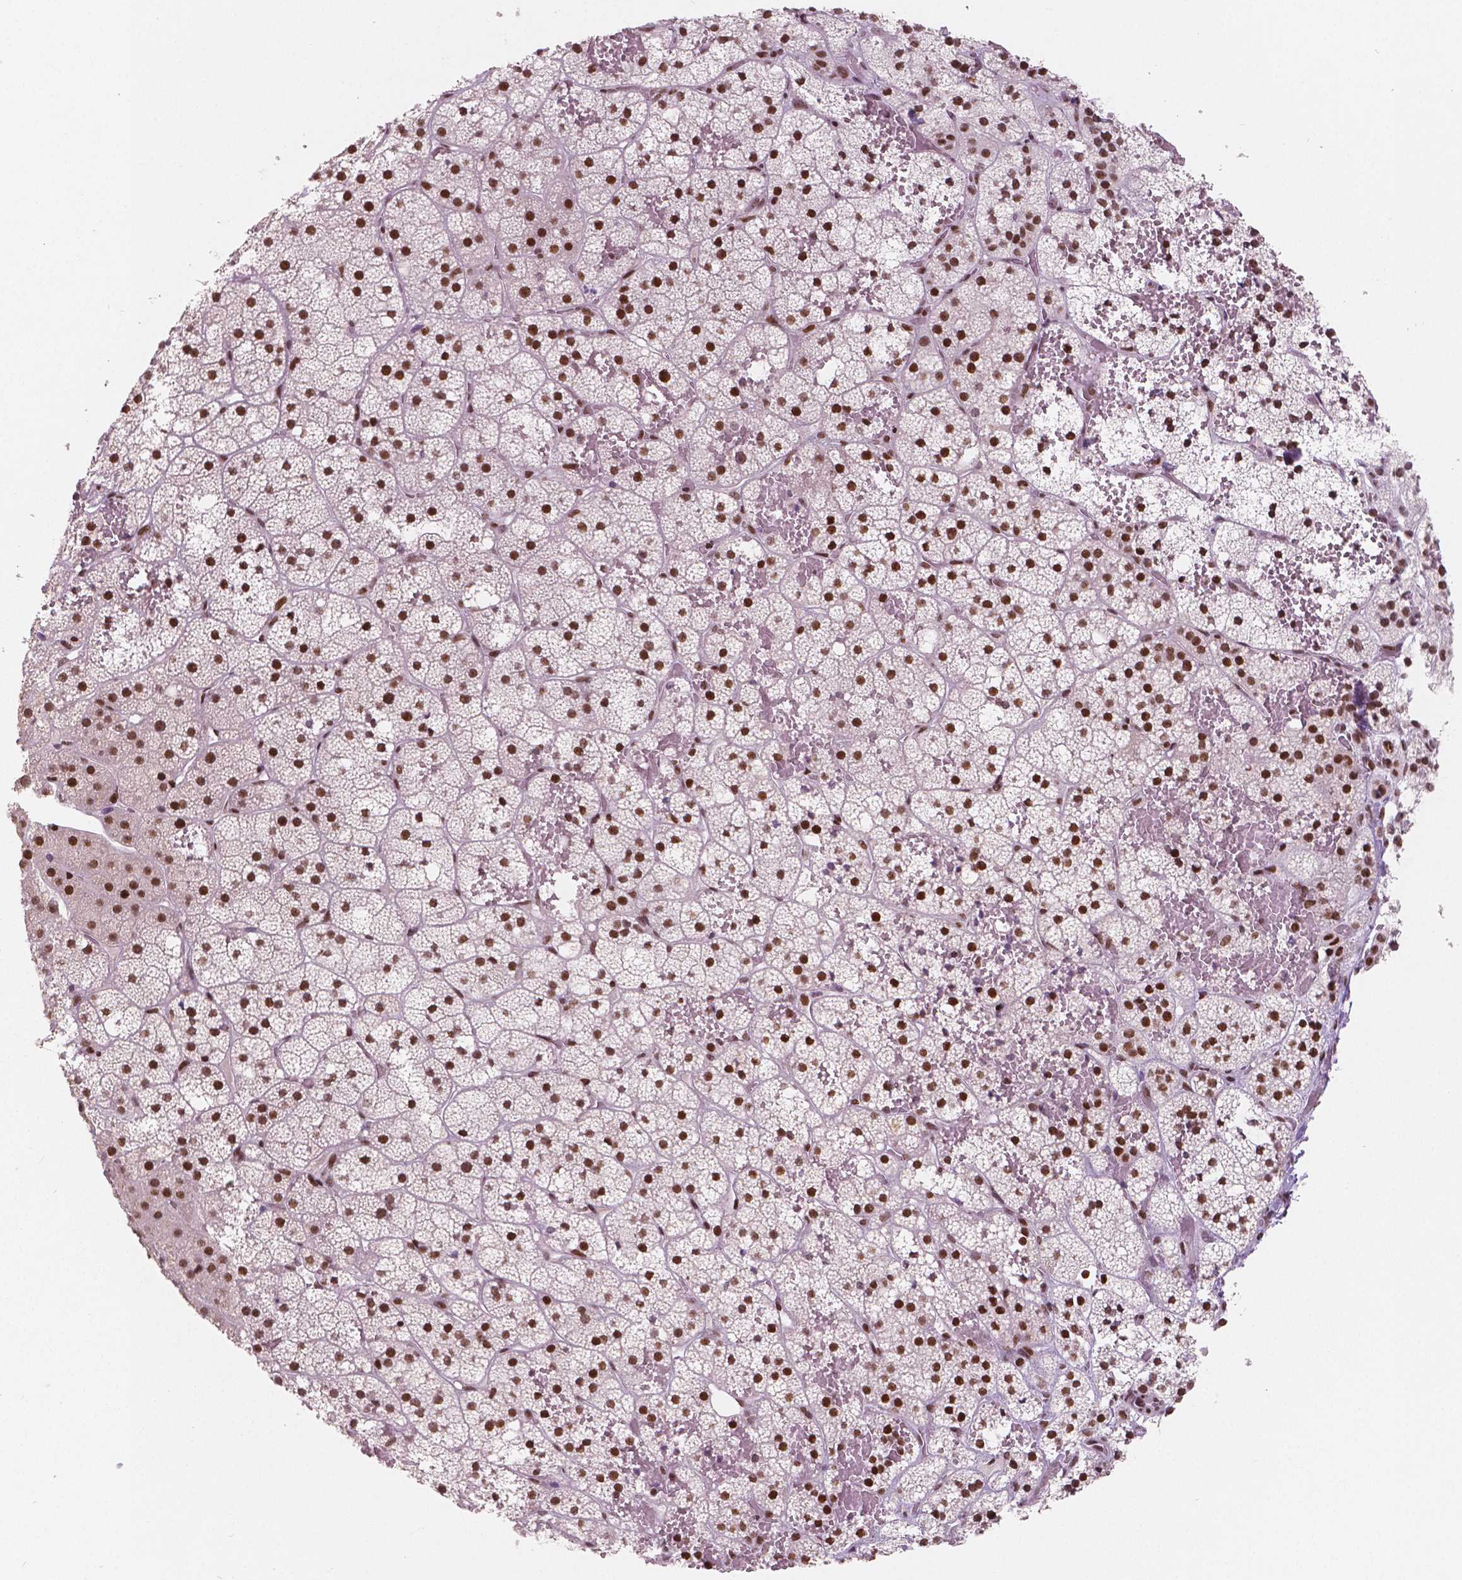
{"staining": {"intensity": "strong", "quantity": ">75%", "location": "nuclear"}, "tissue": "adrenal gland", "cell_type": "Glandular cells", "image_type": "normal", "snomed": [{"axis": "morphology", "description": "Normal tissue, NOS"}, {"axis": "topography", "description": "Adrenal gland"}], "caption": "Immunohistochemical staining of unremarkable adrenal gland reveals strong nuclear protein expression in approximately >75% of glandular cells. Using DAB (3,3'-diaminobenzidine) (brown) and hematoxylin (blue) stains, captured at high magnification using brightfield microscopy.", "gene": "BRD4", "patient": {"sex": "male", "age": 53}}